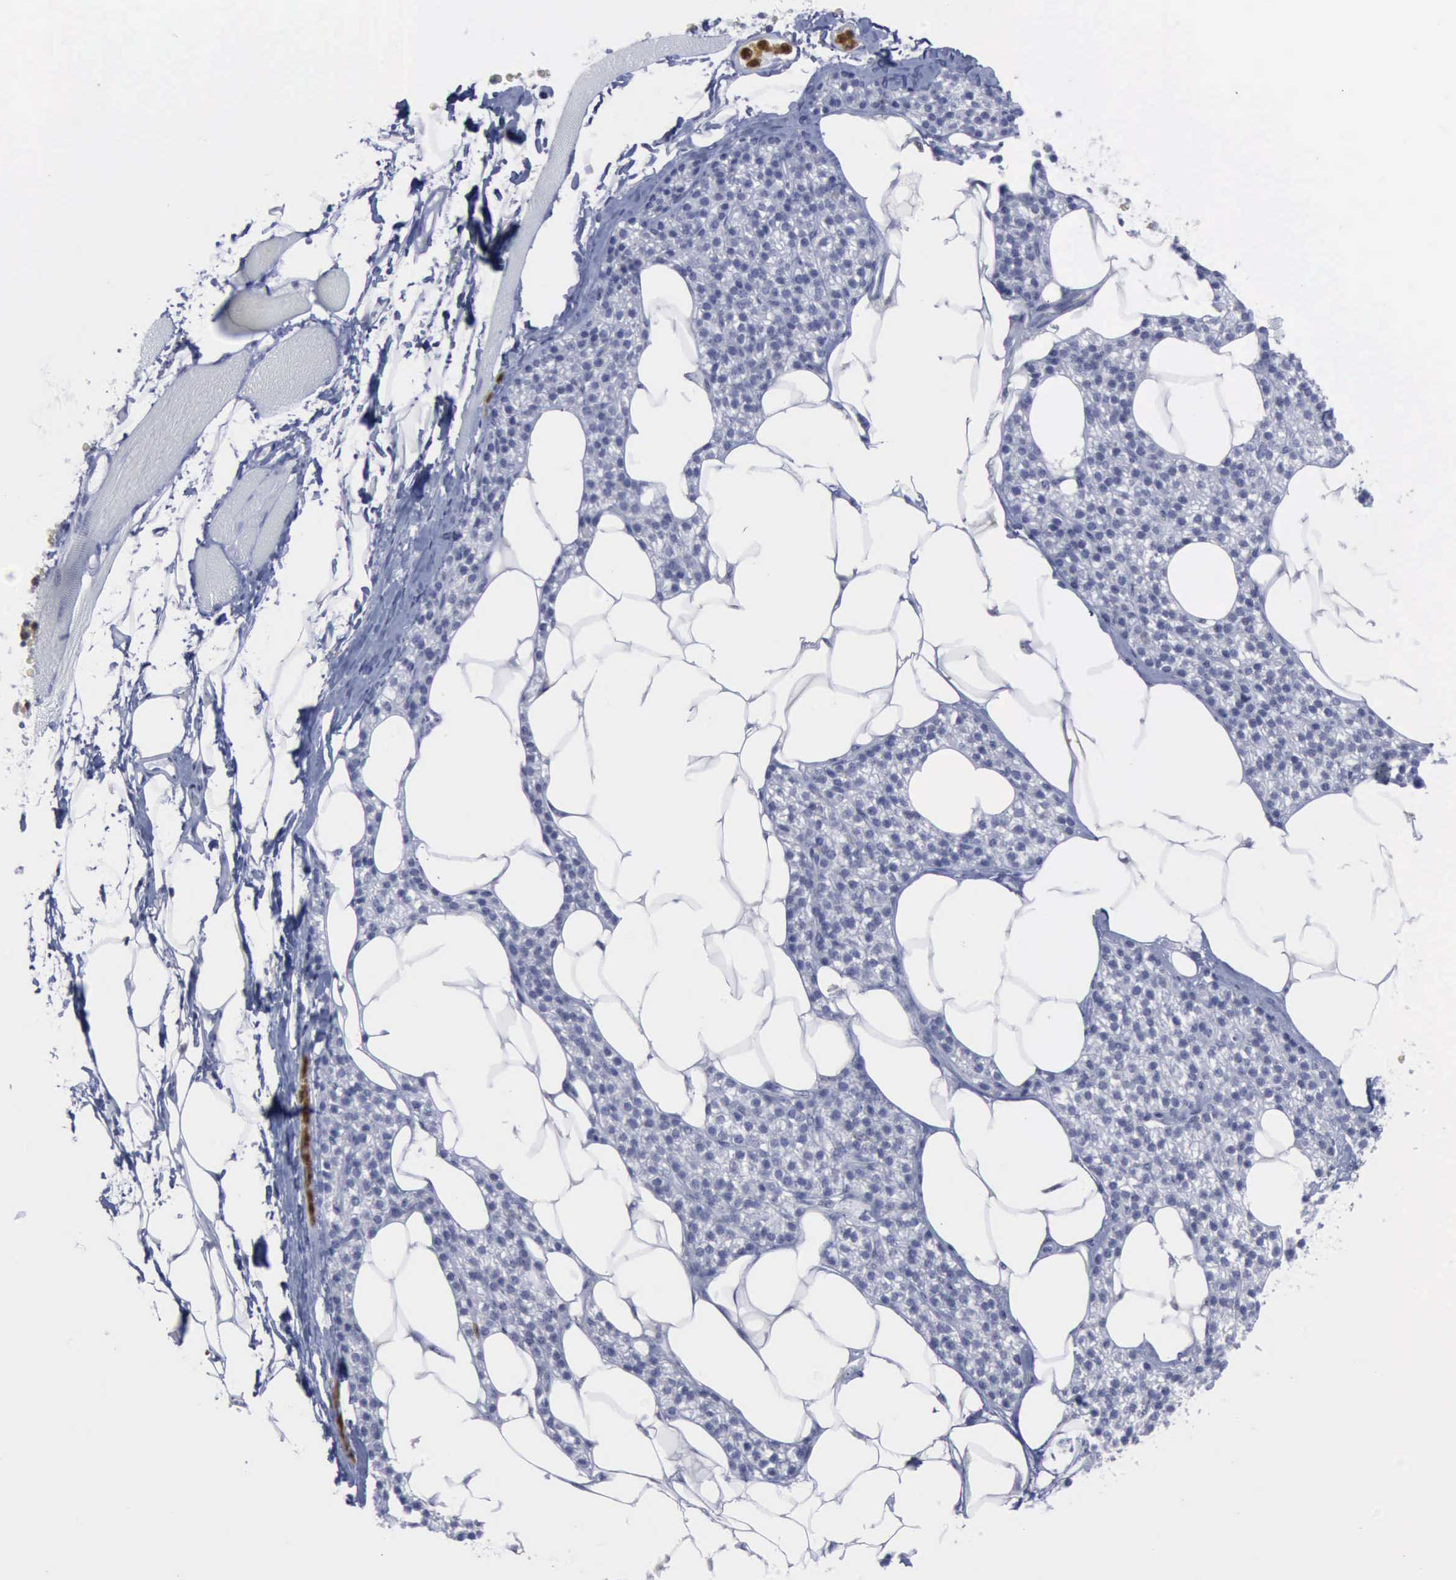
{"staining": {"intensity": "negative", "quantity": "none", "location": "none"}, "tissue": "skeletal muscle", "cell_type": "Myocytes", "image_type": "normal", "snomed": [{"axis": "morphology", "description": "Normal tissue, NOS"}, {"axis": "topography", "description": "Skeletal muscle"}, {"axis": "topography", "description": "Parathyroid gland"}], "caption": "Immunohistochemical staining of normal skeletal muscle exhibits no significant expression in myocytes.", "gene": "CSTA", "patient": {"sex": "female", "age": 37}}